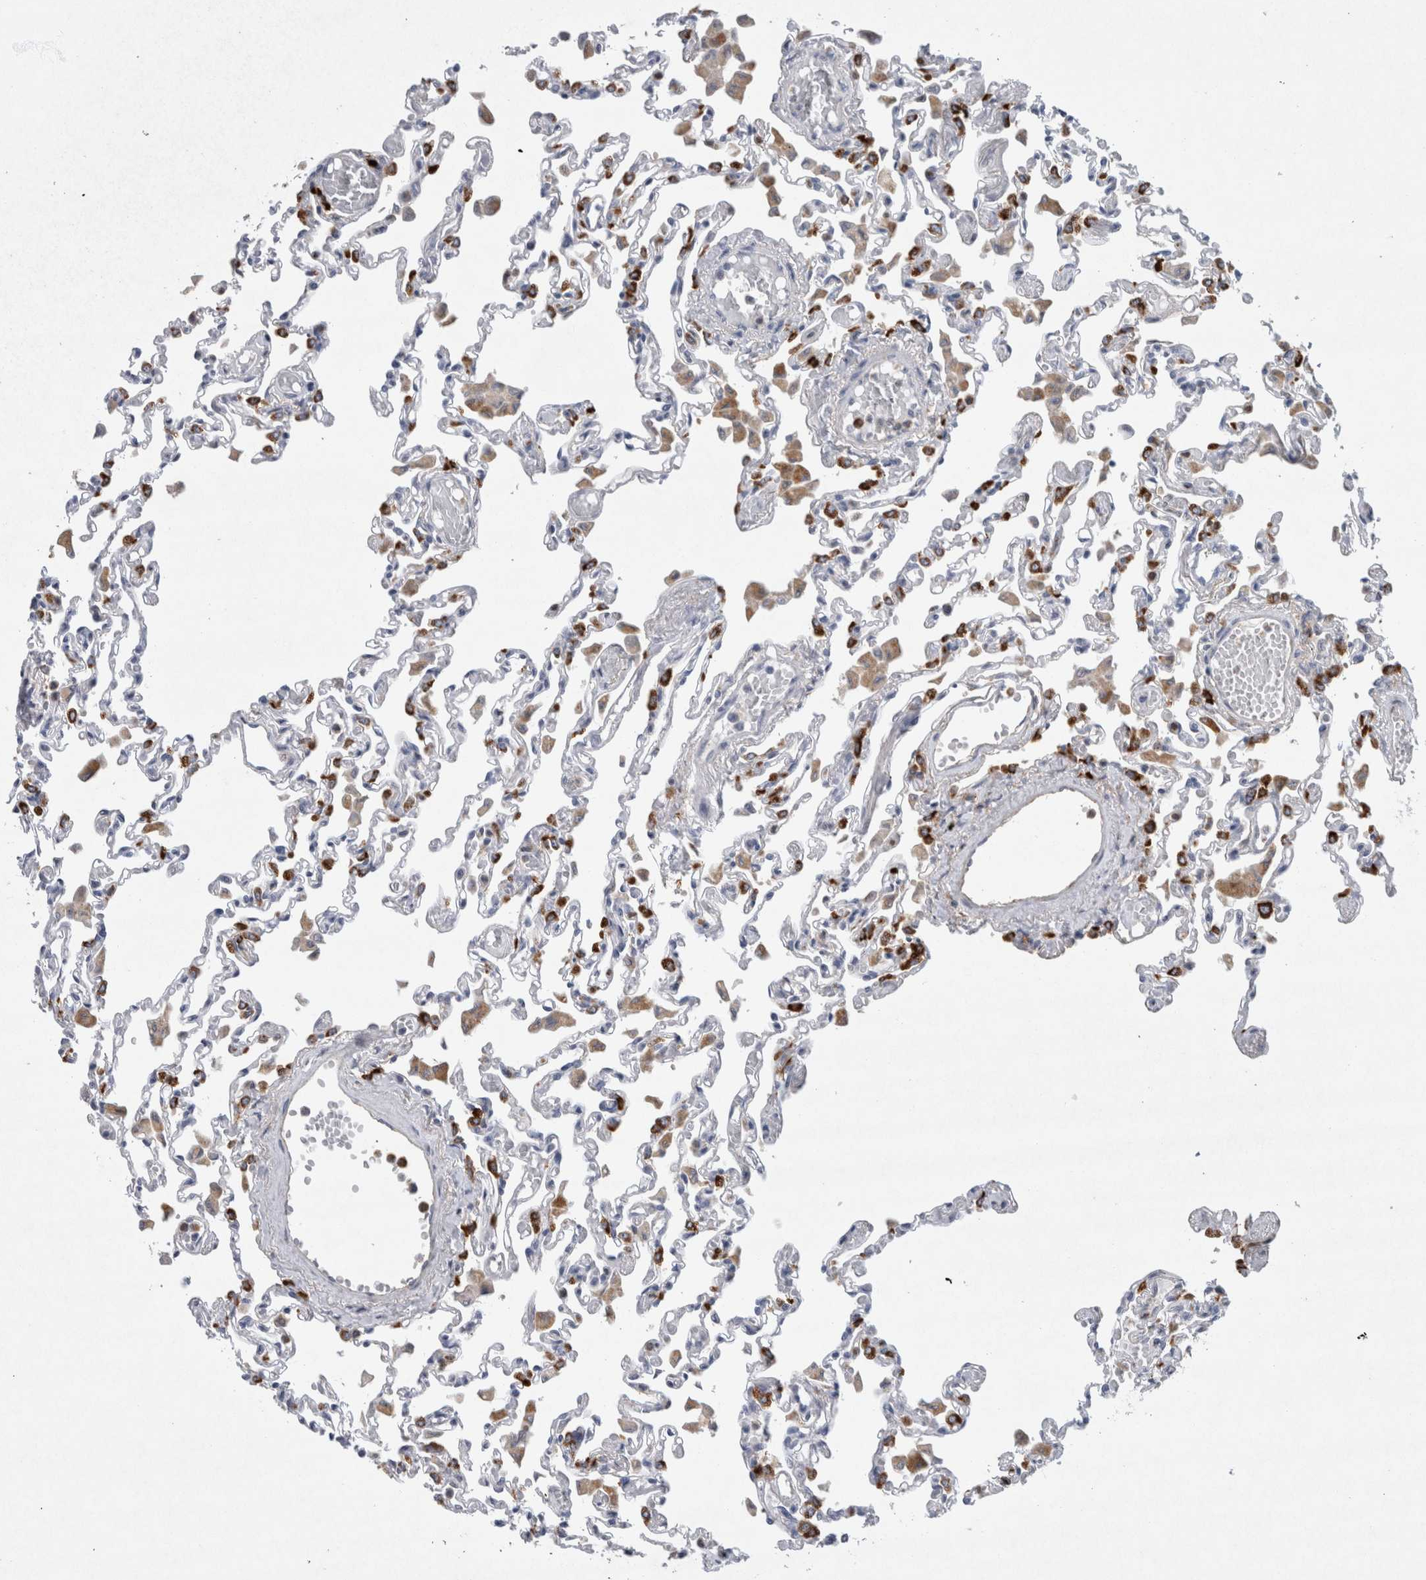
{"staining": {"intensity": "strong", "quantity": "25%-75%", "location": "cytoplasmic/membranous"}, "tissue": "lung", "cell_type": "Alveolar cells", "image_type": "normal", "snomed": [{"axis": "morphology", "description": "Normal tissue, NOS"}, {"axis": "topography", "description": "Bronchus"}, {"axis": "topography", "description": "Lung"}], "caption": "A histopathology image of human lung stained for a protein reveals strong cytoplasmic/membranous brown staining in alveolar cells. Nuclei are stained in blue.", "gene": "CD63", "patient": {"sex": "female", "age": 49}}